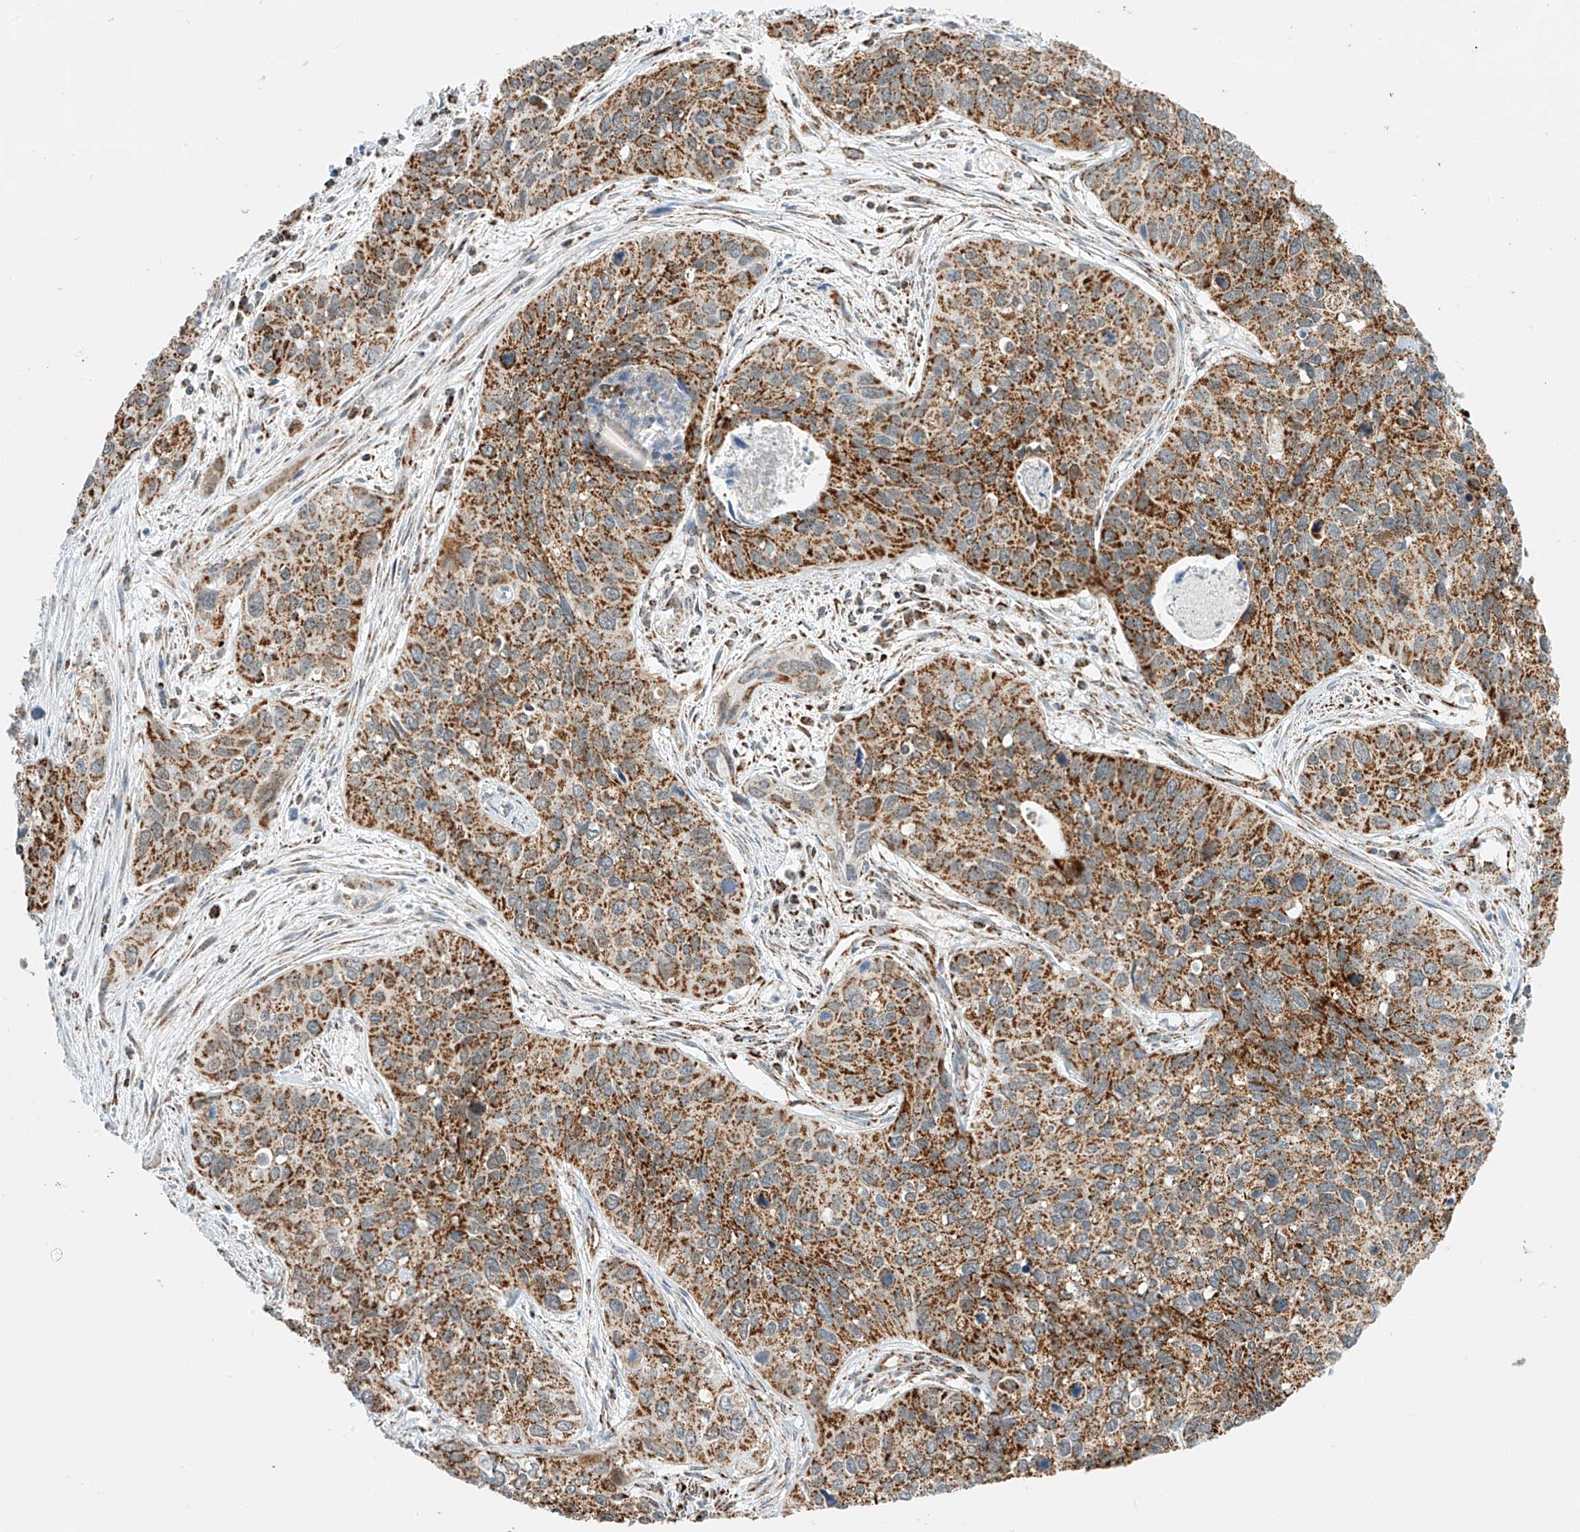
{"staining": {"intensity": "moderate", "quantity": ">75%", "location": "cytoplasmic/membranous"}, "tissue": "cervical cancer", "cell_type": "Tumor cells", "image_type": "cancer", "snomed": [{"axis": "morphology", "description": "Squamous cell carcinoma, NOS"}, {"axis": "topography", "description": "Cervix"}], "caption": "DAB (3,3'-diaminobenzidine) immunohistochemical staining of squamous cell carcinoma (cervical) exhibits moderate cytoplasmic/membranous protein positivity in approximately >75% of tumor cells.", "gene": "PPA2", "patient": {"sex": "female", "age": 55}}